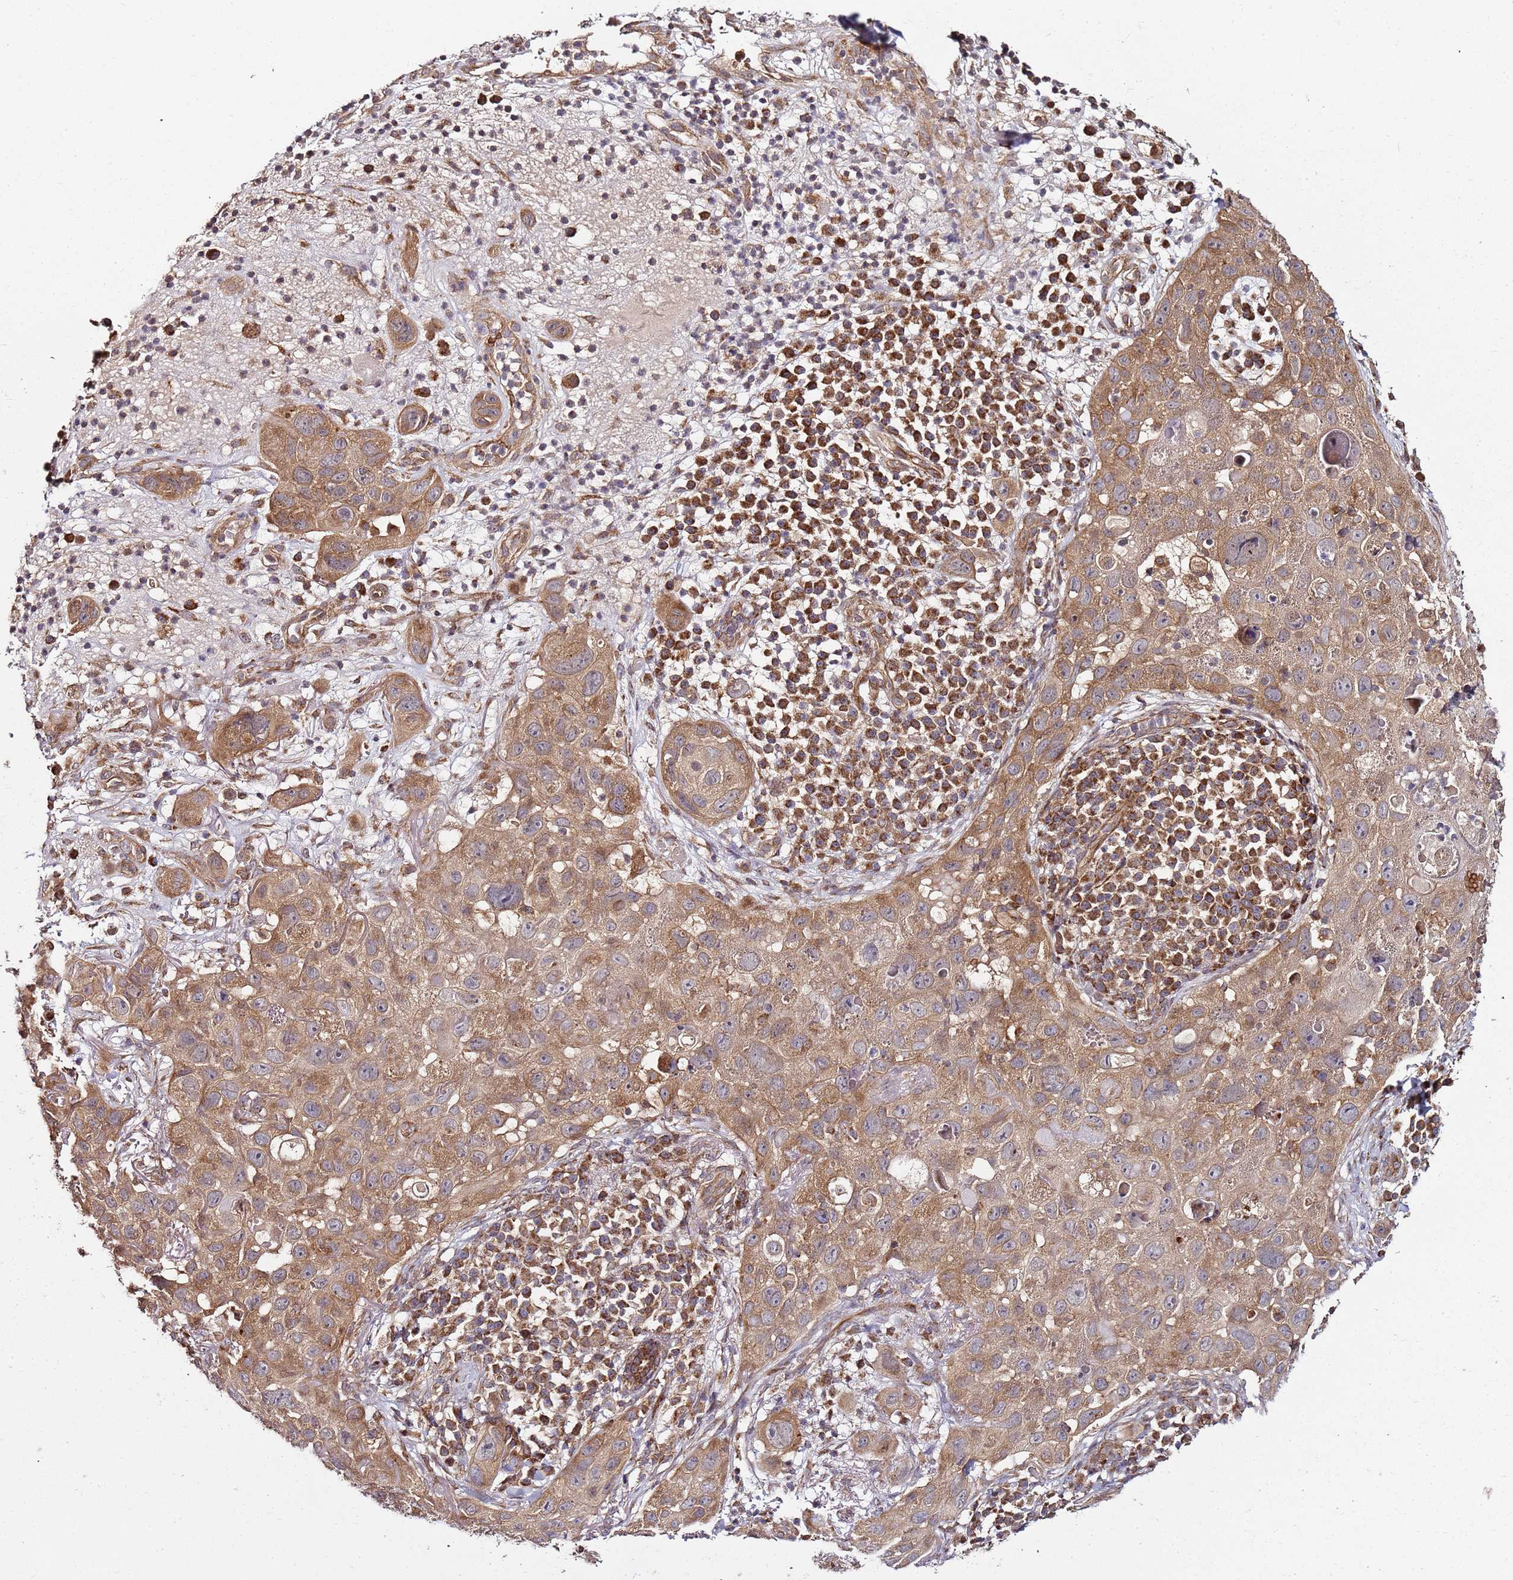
{"staining": {"intensity": "moderate", "quantity": ">75%", "location": "cytoplasmic/membranous"}, "tissue": "skin cancer", "cell_type": "Tumor cells", "image_type": "cancer", "snomed": [{"axis": "morphology", "description": "Squamous cell carcinoma in situ, NOS"}, {"axis": "morphology", "description": "Squamous cell carcinoma, NOS"}, {"axis": "topography", "description": "Skin"}], "caption": "IHC staining of skin squamous cell carcinoma, which exhibits medium levels of moderate cytoplasmic/membranous expression in about >75% of tumor cells indicating moderate cytoplasmic/membranous protein staining. The staining was performed using DAB (3,3'-diaminobenzidine) (brown) for protein detection and nuclei were counterstained in hematoxylin (blue).", "gene": "TM2D2", "patient": {"sex": "male", "age": 93}}